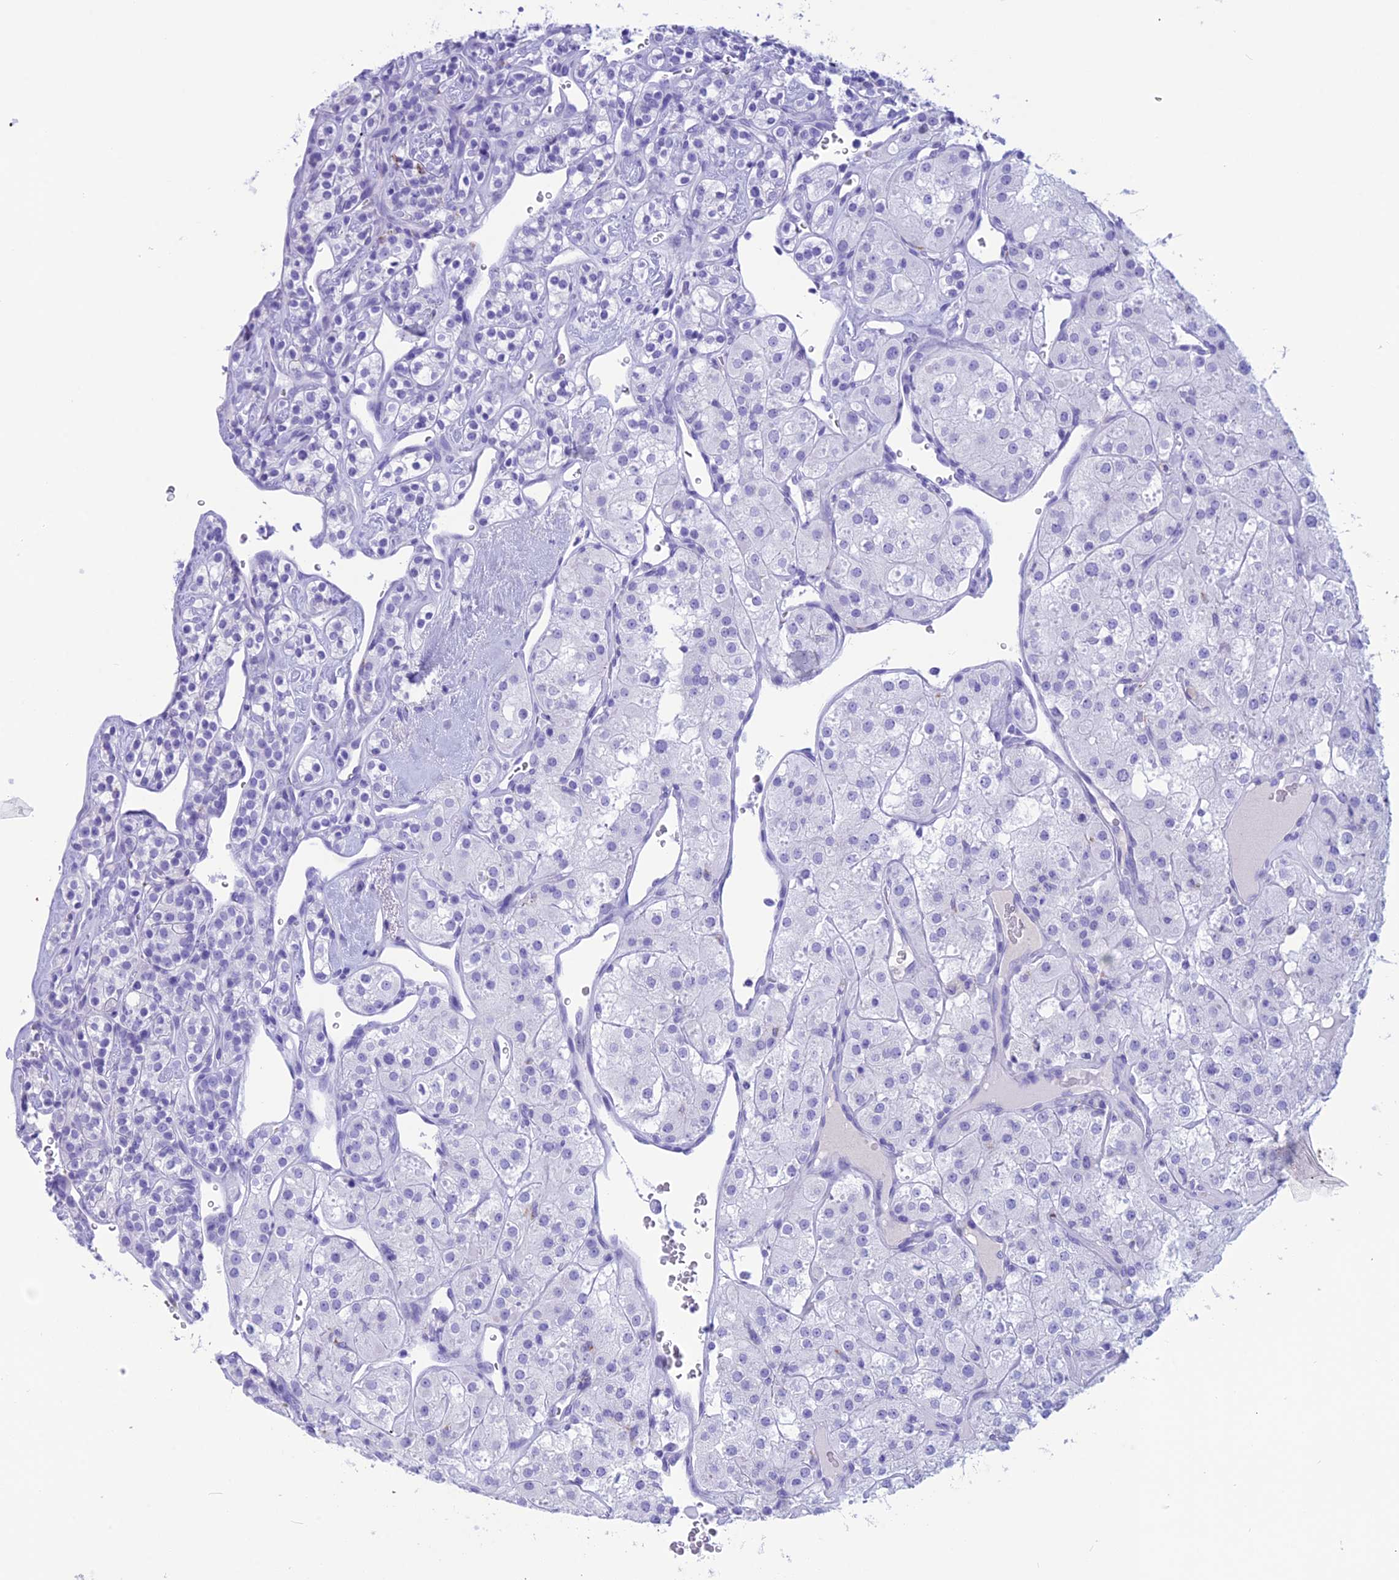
{"staining": {"intensity": "negative", "quantity": "none", "location": "none"}, "tissue": "renal cancer", "cell_type": "Tumor cells", "image_type": "cancer", "snomed": [{"axis": "morphology", "description": "Adenocarcinoma, NOS"}, {"axis": "topography", "description": "Kidney"}], "caption": "The image exhibits no significant expression in tumor cells of renal adenocarcinoma.", "gene": "TRAM1L1", "patient": {"sex": "male", "age": 77}}